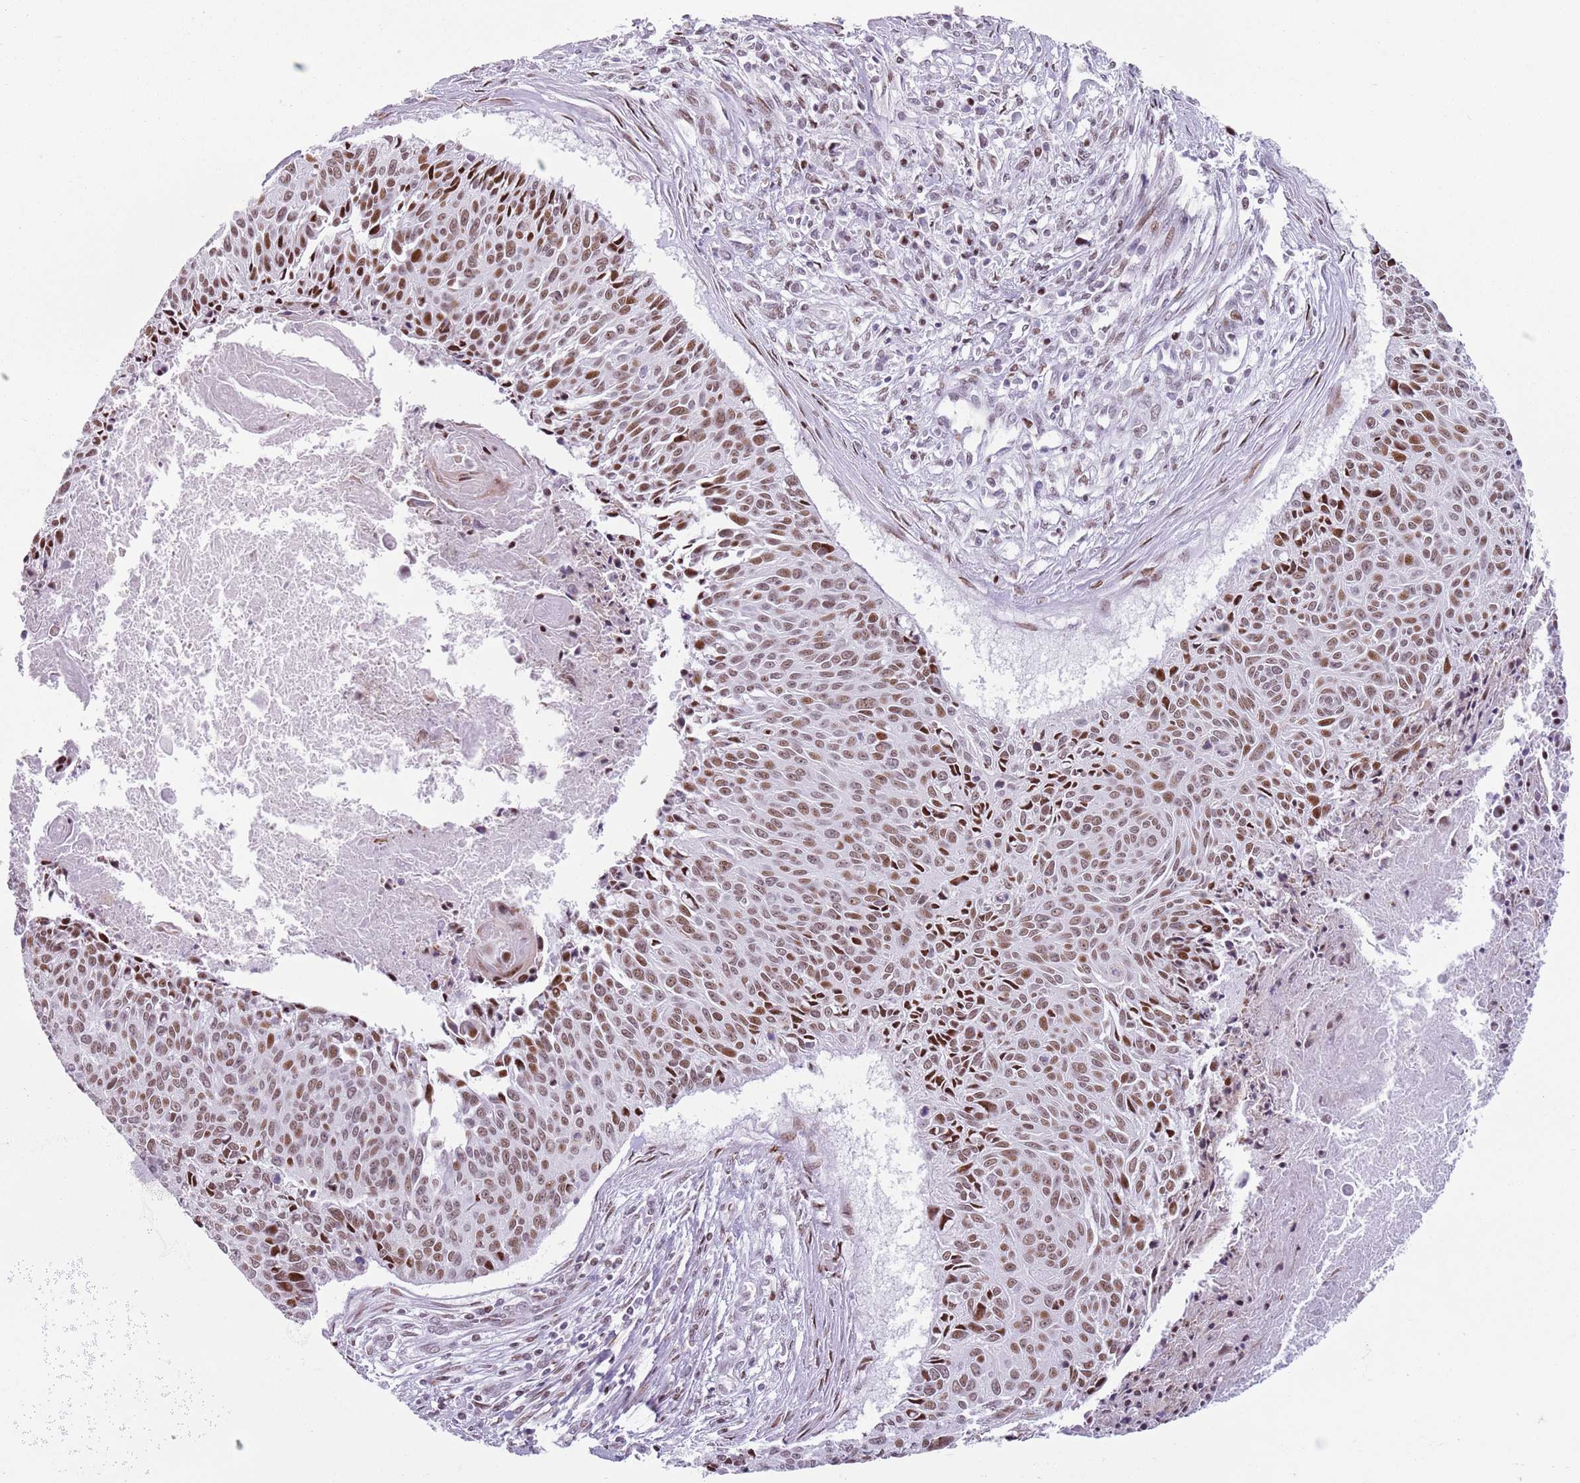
{"staining": {"intensity": "moderate", "quantity": ">75%", "location": "nuclear"}, "tissue": "cervical cancer", "cell_type": "Tumor cells", "image_type": "cancer", "snomed": [{"axis": "morphology", "description": "Squamous cell carcinoma, NOS"}, {"axis": "topography", "description": "Cervix"}], "caption": "Immunohistochemical staining of human cervical cancer displays medium levels of moderate nuclear positivity in approximately >75% of tumor cells.", "gene": "FAM104B", "patient": {"sex": "female", "age": 55}}